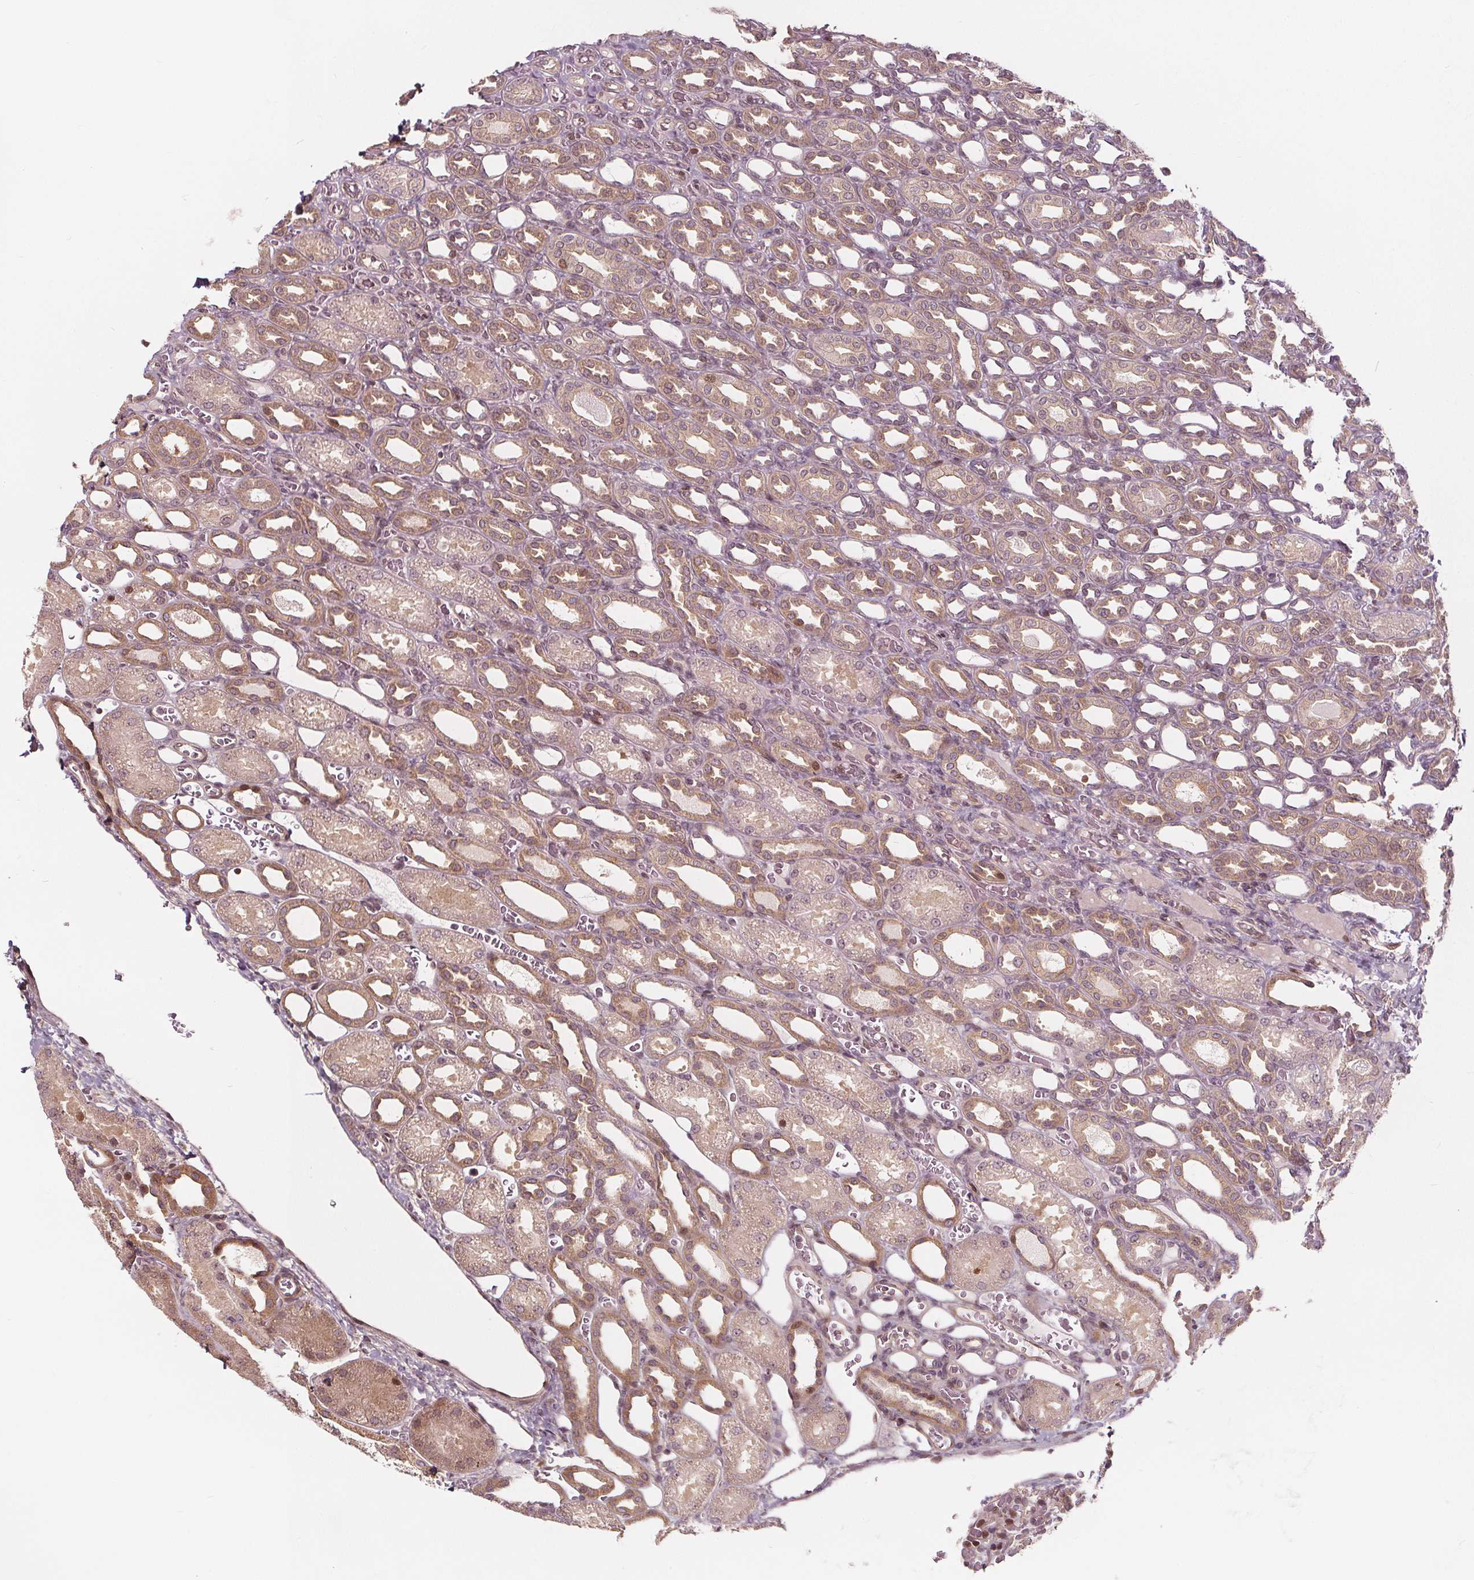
{"staining": {"intensity": "weak", "quantity": "25%-75%", "location": "cytoplasmic/membranous,nuclear"}, "tissue": "kidney", "cell_type": "Cells in glomeruli", "image_type": "normal", "snomed": [{"axis": "morphology", "description": "Normal tissue, NOS"}, {"axis": "topography", "description": "Kidney"}], "caption": "DAB (3,3'-diaminobenzidine) immunohistochemical staining of benign human kidney displays weak cytoplasmic/membranous,nuclear protein staining in about 25%-75% of cells in glomeruli.", "gene": "AKT1S1", "patient": {"sex": "male", "age": 2}}